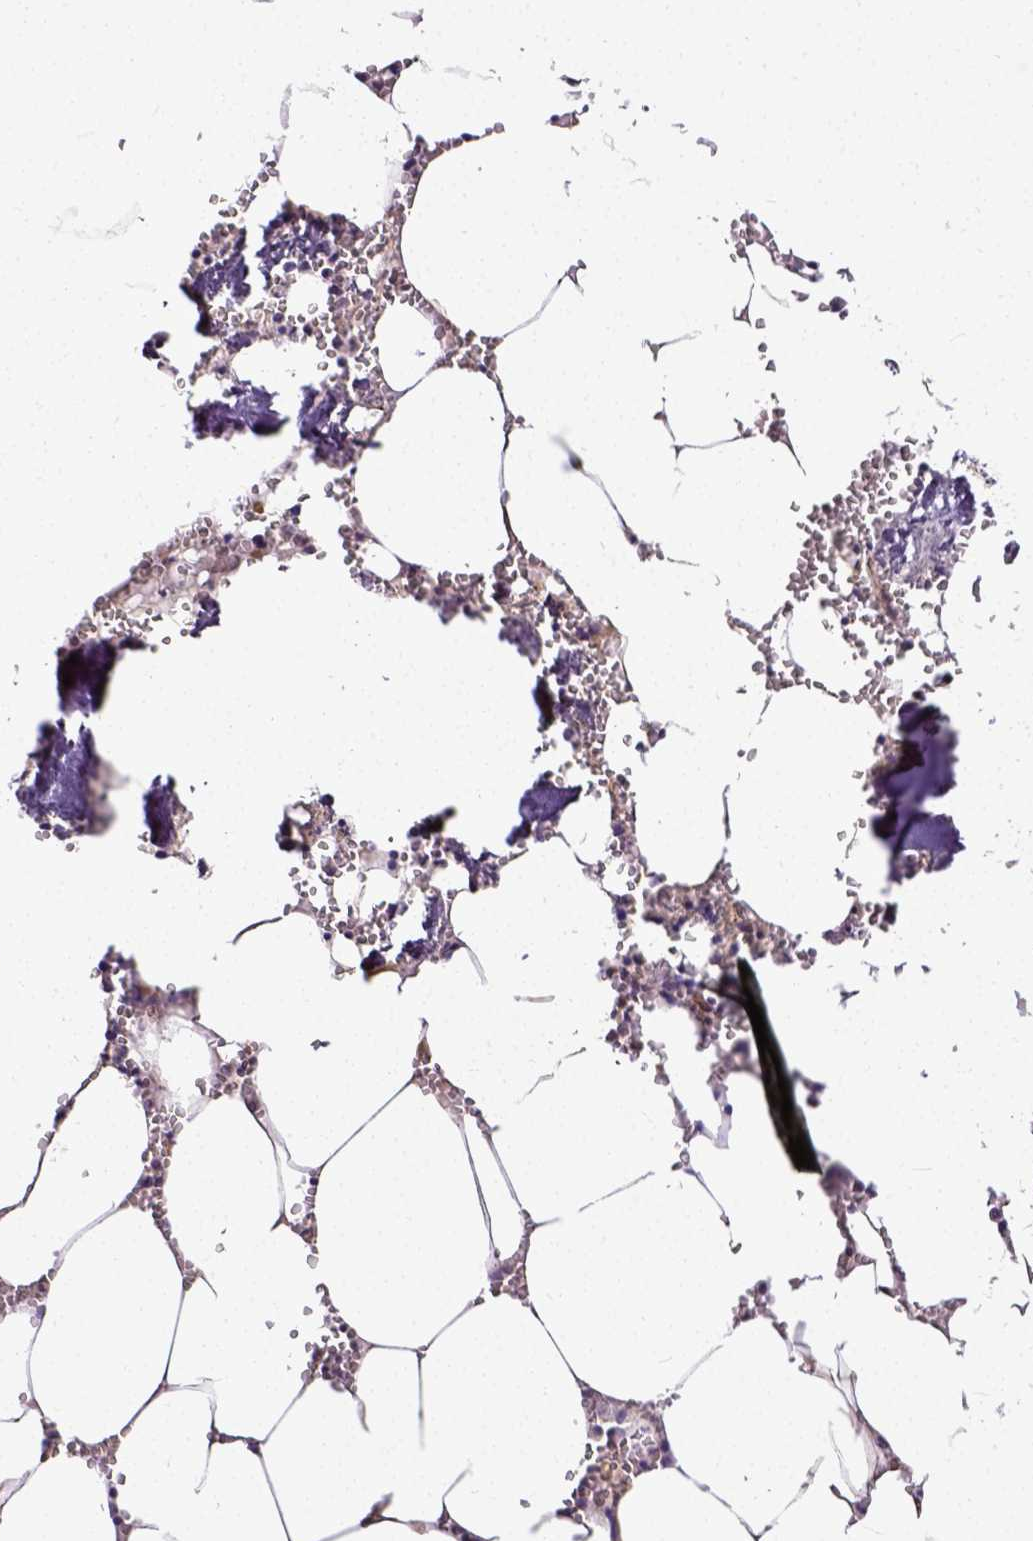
{"staining": {"intensity": "moderate", "quantity": "<25%", "location": "cytoplasmic/membranous"}, "tissue": "bone marrow", "cell_type": "Hematopoietic cells", "image_type": "normal", "snomed": [{"axis": "morphology", "description": "Normal tissue, NOS"}, {"axis": "topography", "description": "Bone marrow"}], "caption": "Bone marrow stained for a protein (brown) displays moderate cytoplasmic/membranous positive expression in approximately <25% of hematopoietic cells.", "gene": "DICER1", "patient": {"sex": "male", "age": 54}}